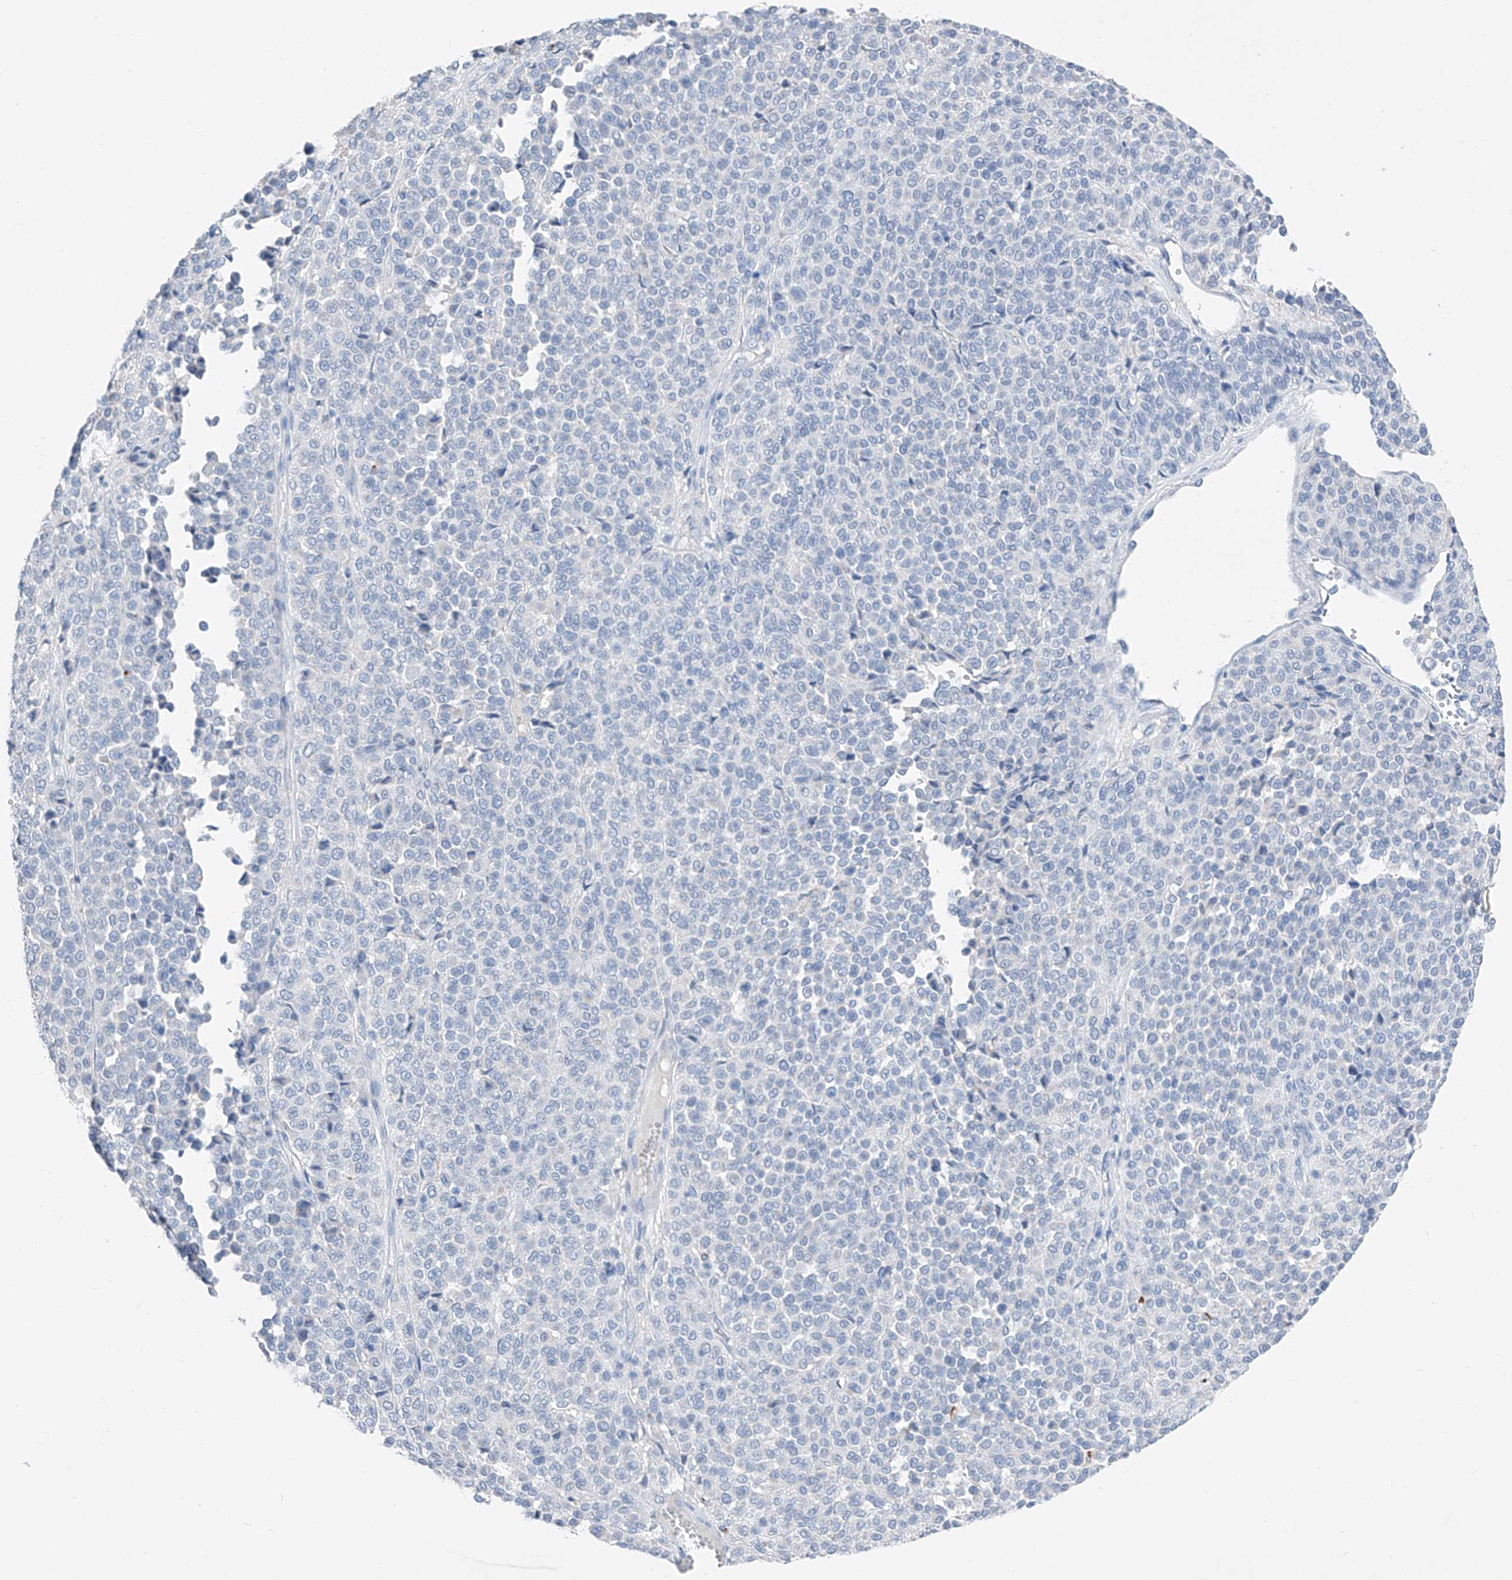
{"staining": {"intensity": "negative", "quantity": "none", "location": "none"}, "tissue": "melanoma", "cell_type": "Tumor cells", "image_type": "cancer", "snomed": [{"axis": "morphology", "description": "Malignant melanoma, Metastatic site"}, {"axis": "topography", "description": "Pancreas"}], "caption": "Melanoma stained for a protein using IHC demonstrates no positivity tumor cells.", "gene": "FRS3", "patient": {"sex": "female", "age": 30}}